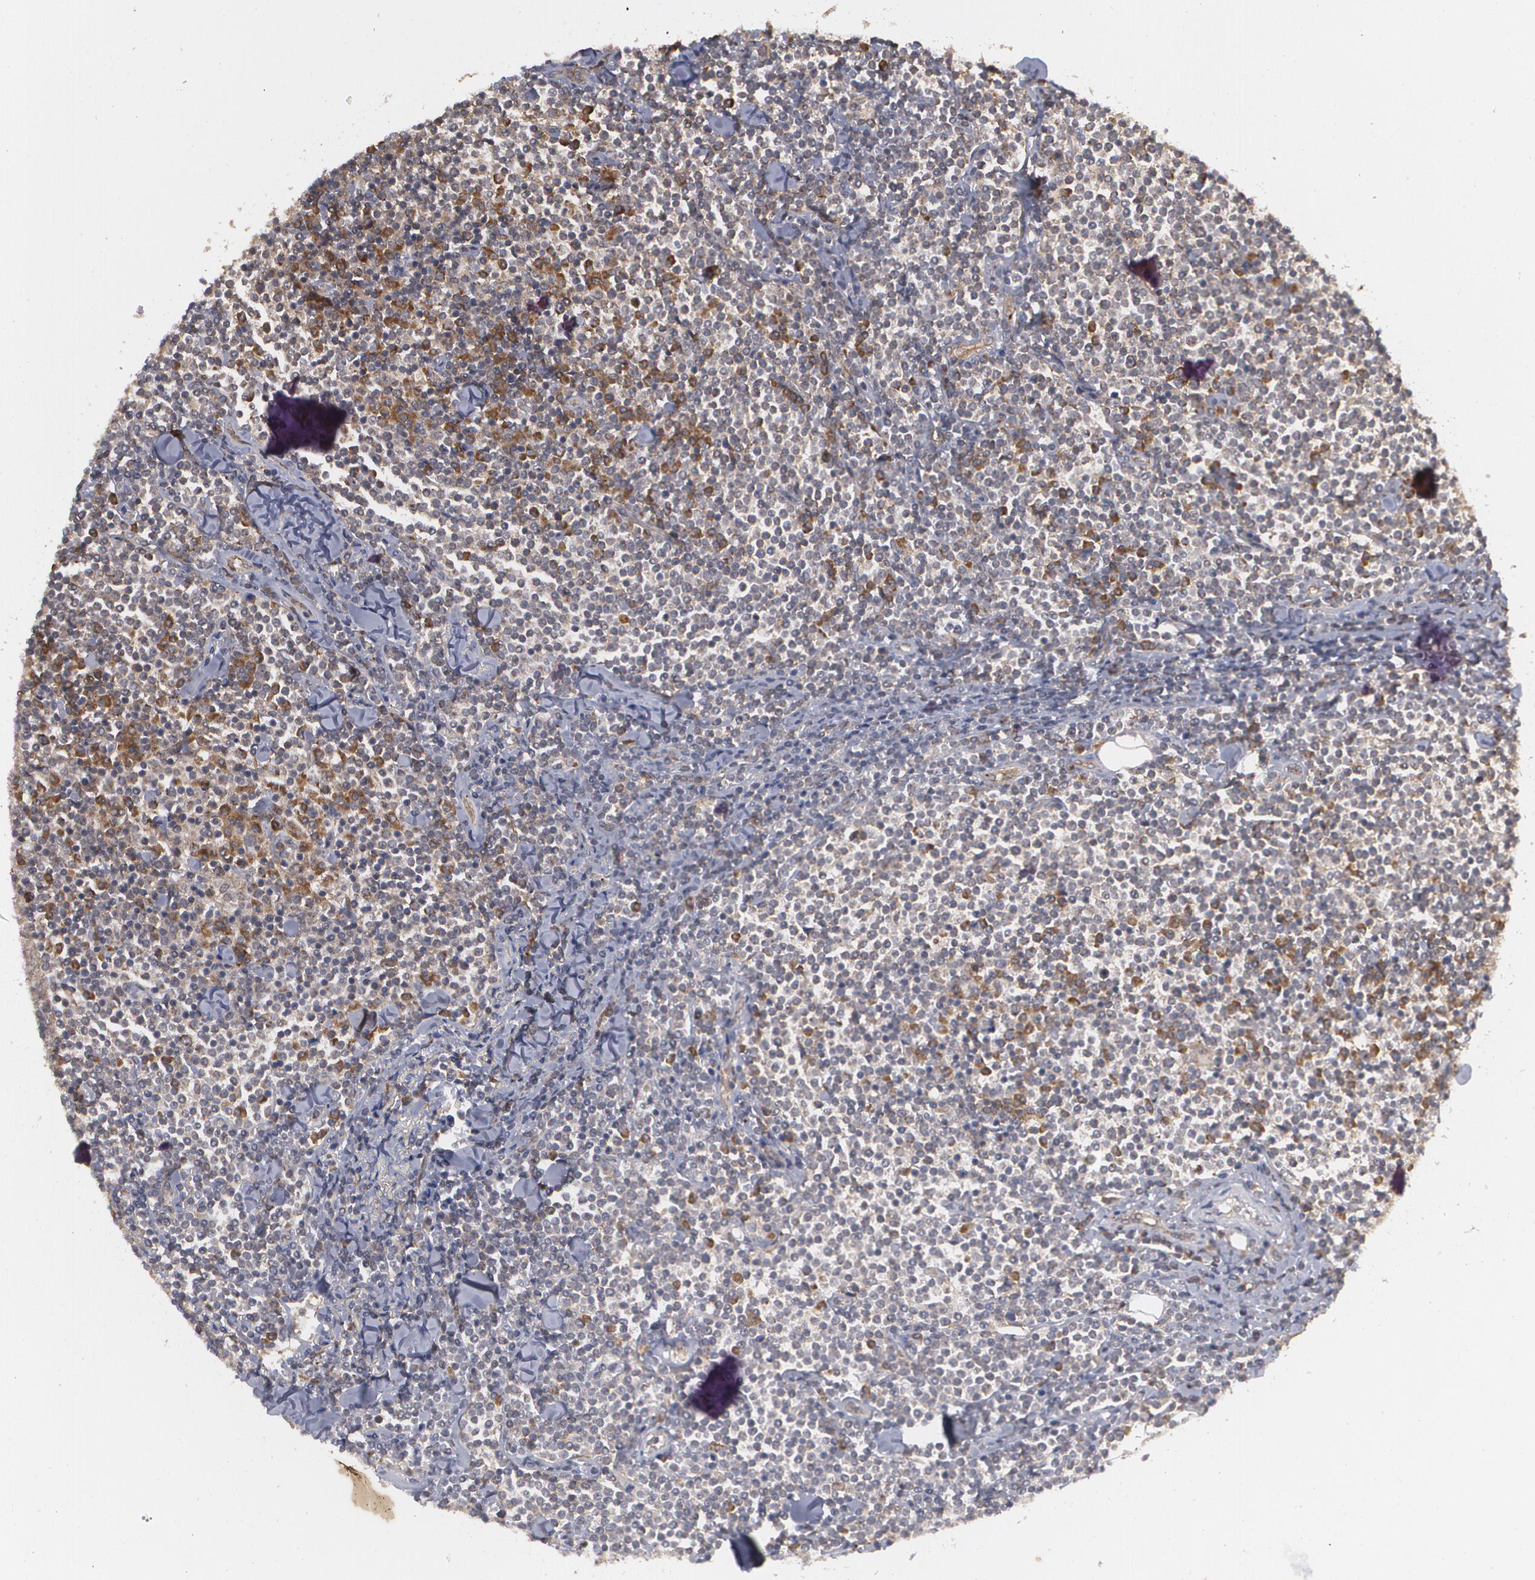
{"staining": {"intensity": "moderate", "quantity": "25%-75%", "location": "cytoplasmic/membranous"}, "tissue": "lymphoma", "cell_type": "Tumor cells", "image_type": "cancer", "snomed": [{"axis": "morphology", "description": "Malignant lymphoma, non-Hodgkin's type, Low grade"}, {"axis": "topography", "description": "Soft tissue"}], "caption": "Low-grade malignant lymphoma, non-Hodgkin's type stained with DAB immunohistochemistry (IHC) demonstrates medium levels of moderate cytoplasmic/membranous expression in about 25%-75% of tumor cells. The staining was performed using DAB (3,3'-diaminobenzidine), with brown indicating positive protein expression. Nuclei are stained blue with hematoxylin.", "gene": "BMP6", "patient": {"sex": "male", "age": 92}}